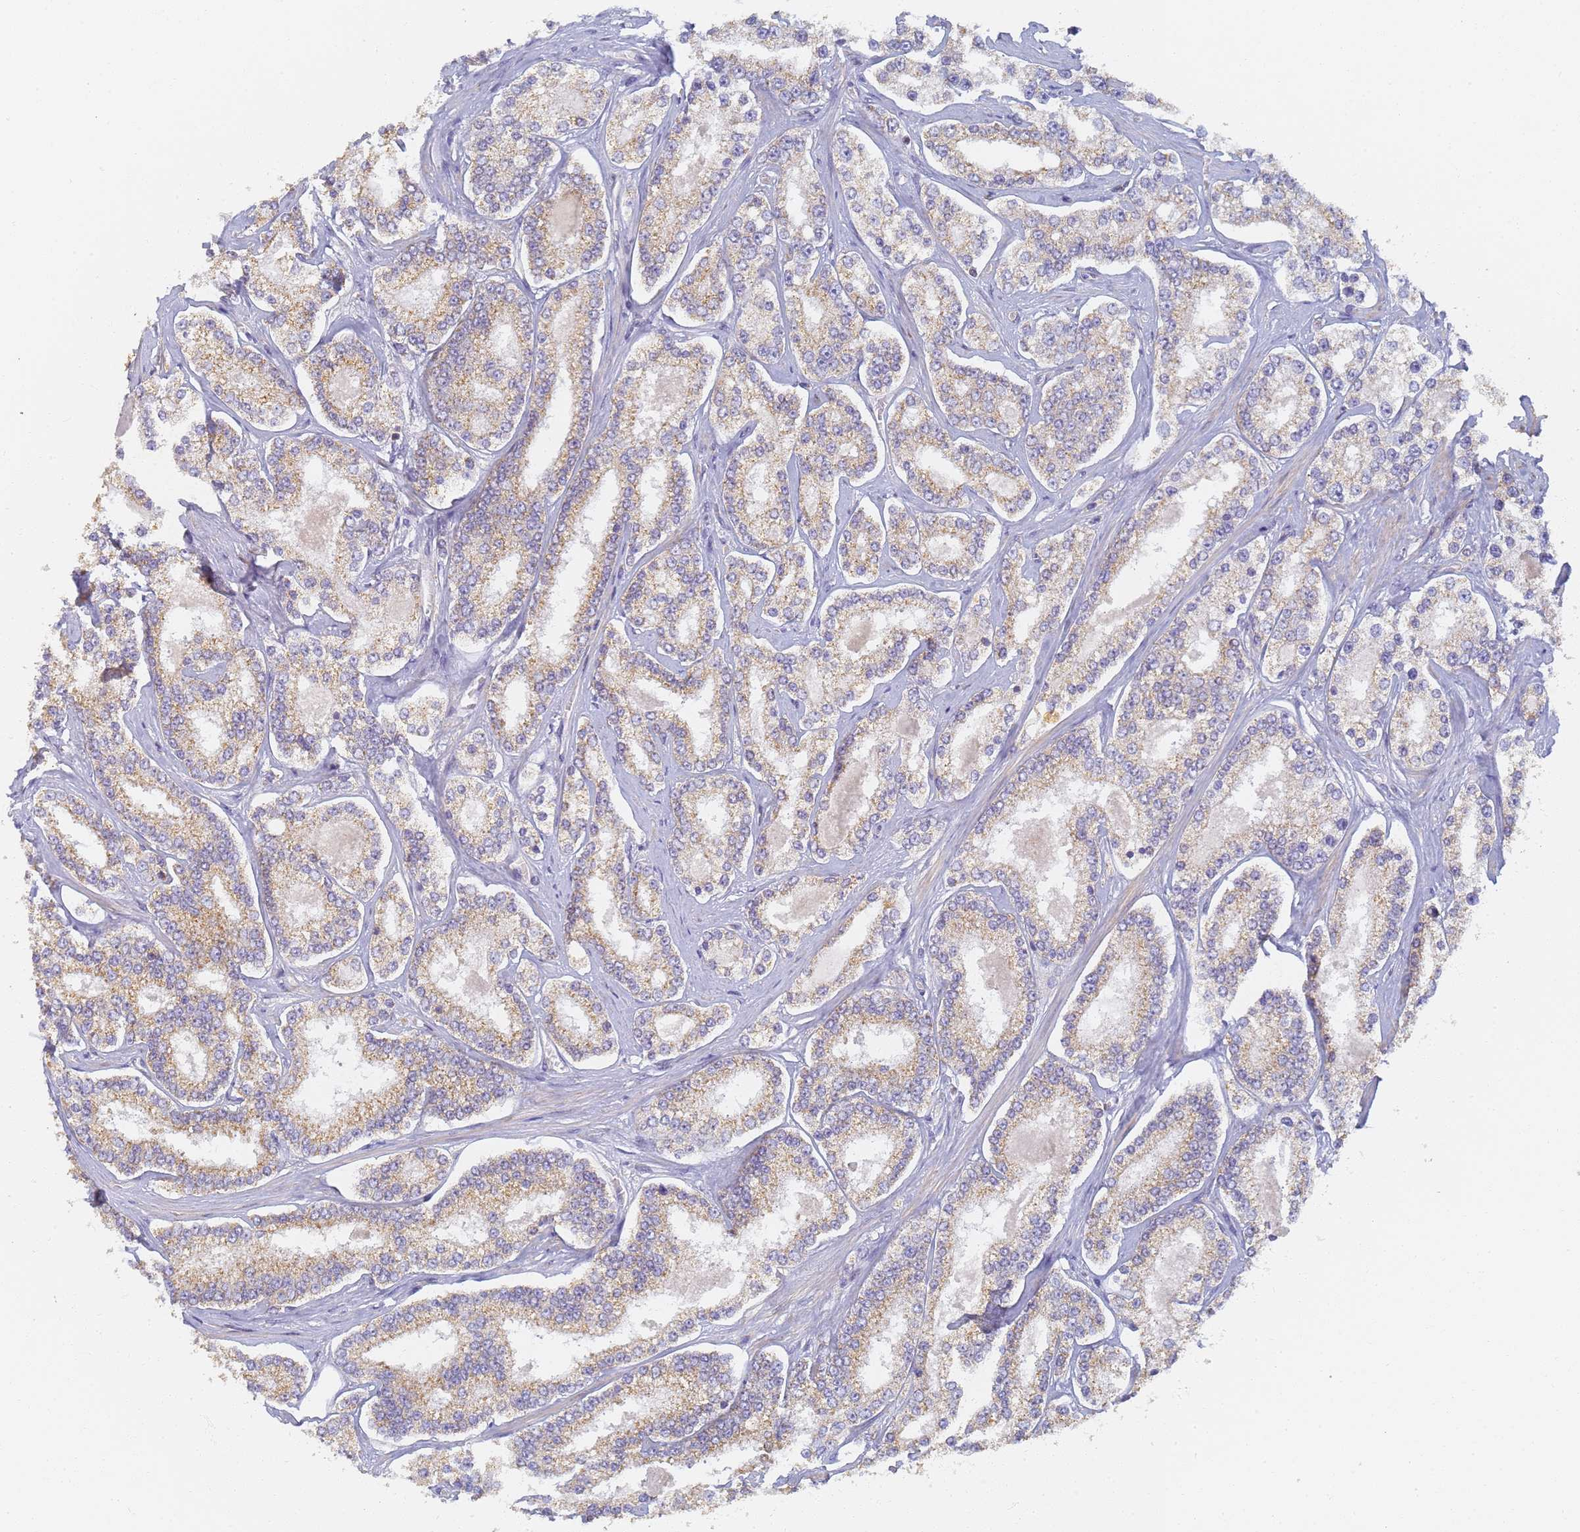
{"staining": {"intensity": "moderate", "quantity": "25%-75%", "location": "cytoplasmic/membranous"}, "tissue": "prostate cancer", "cell_type": "Tumor cells", "image_type": "cancer", "snomed": [{"axis": "morphology", "description": "Normal tissue, NOS"}, {"axis": "morphology", "description": "Adenocarcinoma, High grade"}, {"axis": "topography", "description": "Prostate"}], "caption": "Immunohistochemical staining of prostate high-grade adenocarcinoma exhibits moderate cytoplasmic/membranous protein expression in about 25%-75% of tumor cells.", "gene": "UTP23", "patient": {"sex": "male", "age": 83}}